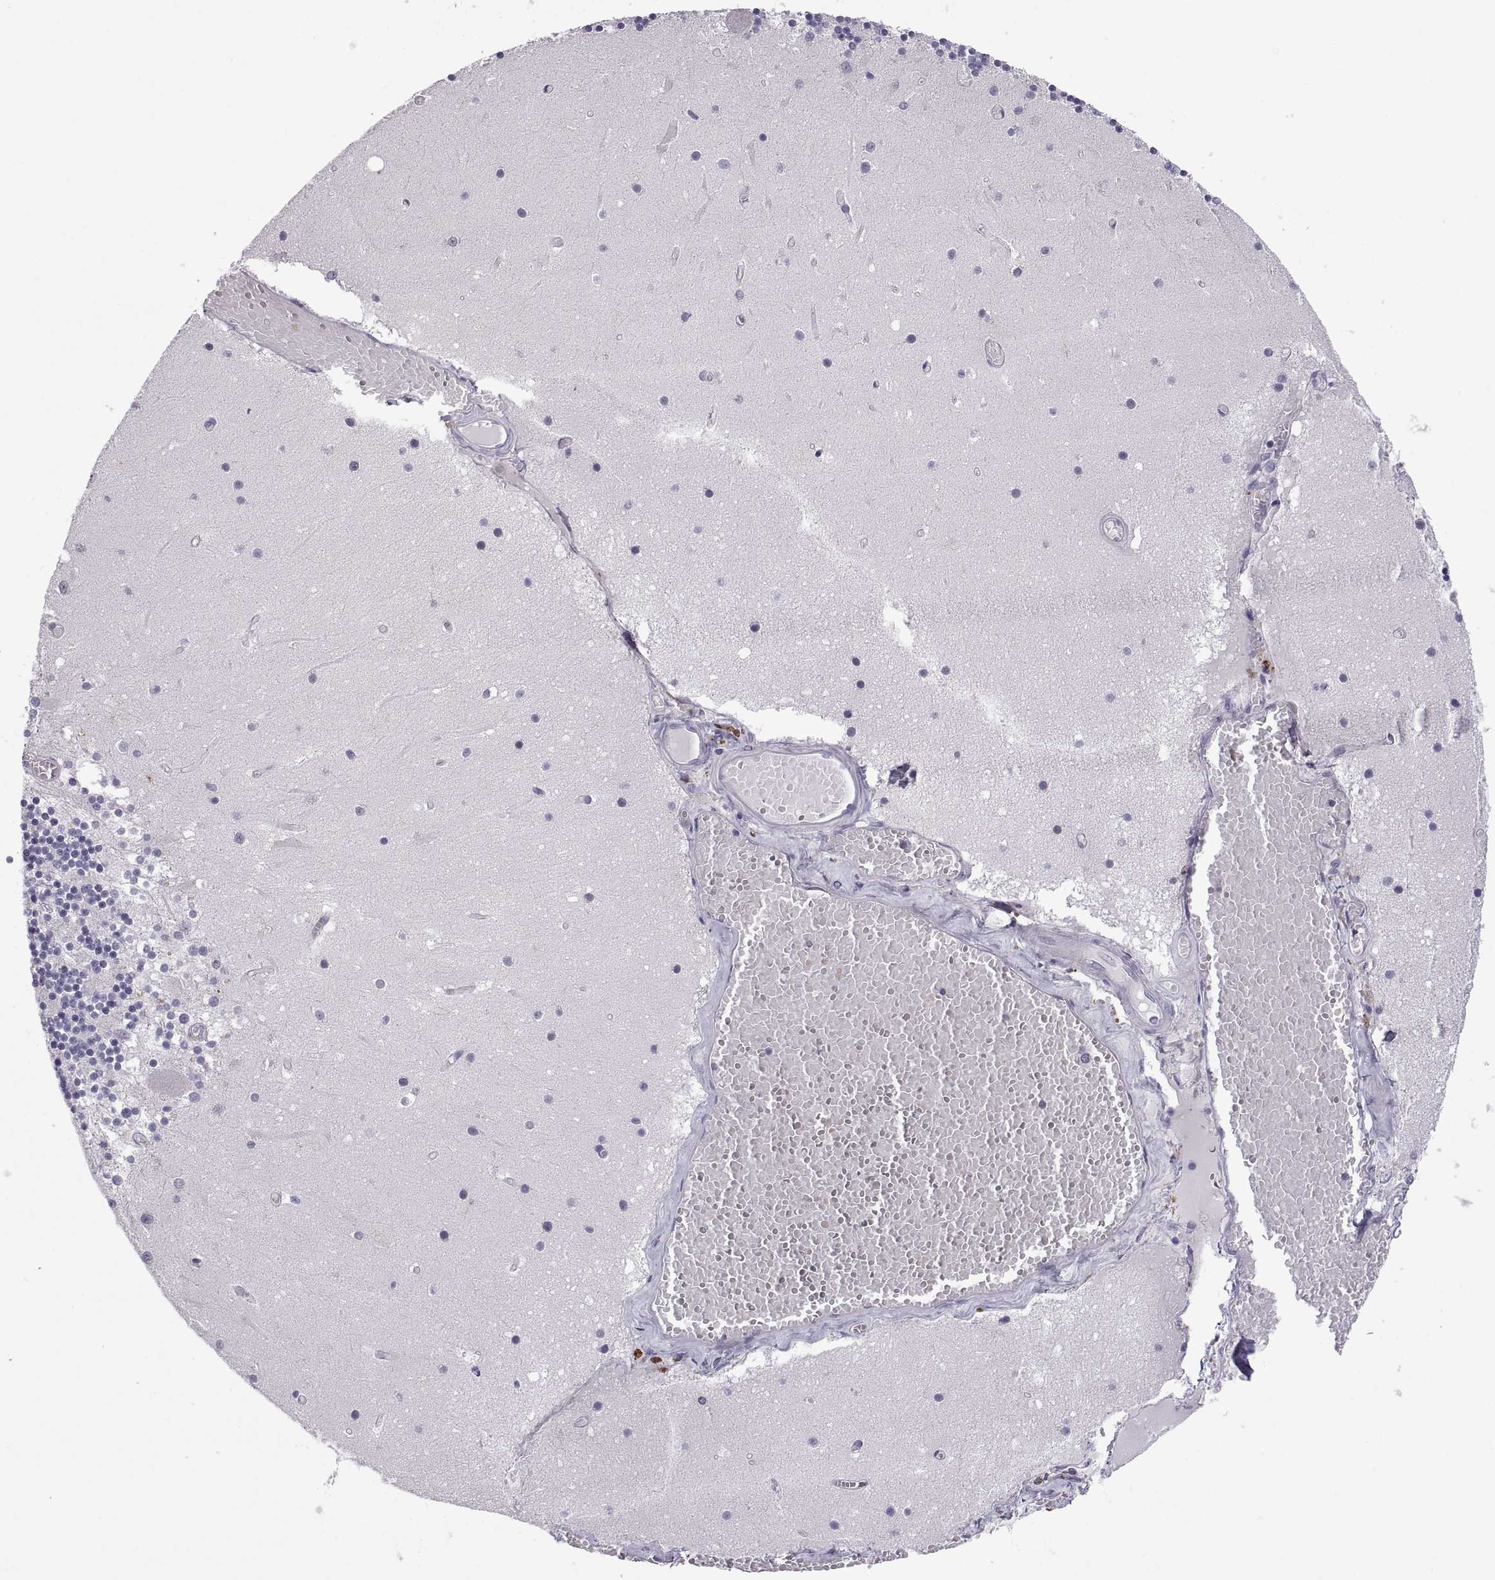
{"staining": {"intensity": "negative", "quantity": "none", "location": "none"}, "tissue": "cerebellum", "cell_type": "Cells in granular layer", "image_type": "normal", "snomed": [{"axis": "morphology", "description": "Normal tissue, NOS"}, {"axis": "topography", "description": "Cerebellum"}], "caption": "The immunohistochemistry histopathology image has no significant expression in cells in granular layer of cerebellum.", "gene": "RGS19", "patient": {"sex": "female", "age": 28}}